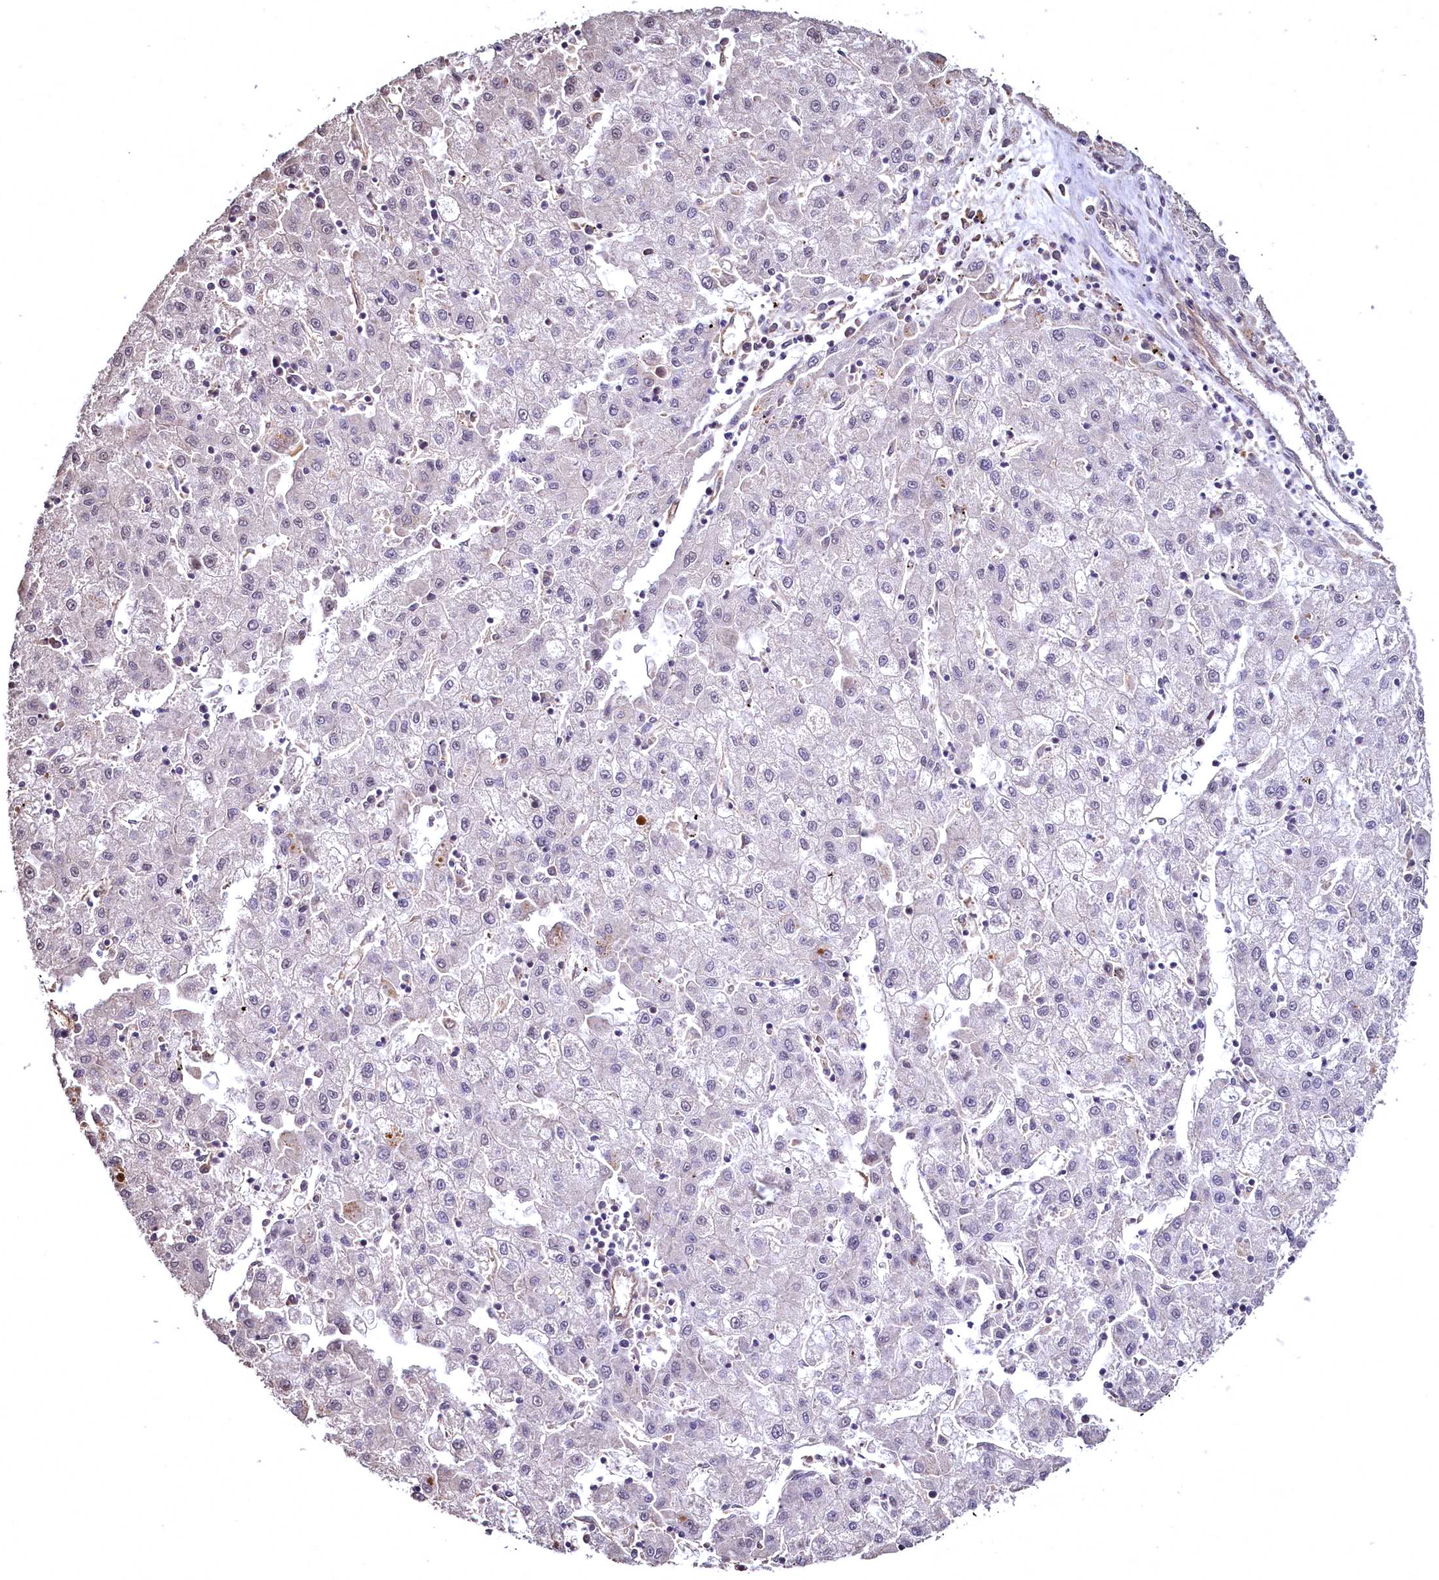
{"staining": {"intensity": "negative", "quantity": "none", "location": "none"}, "tissue": "liver cancer", "cell_type": "Tumor cells", "image_type": "cancer", "snomed": [{"axis": "morphology", "description": "Carcinoma, Hepatocellular, NOS"}, {"axis": "topography", "description": "Liver"}], "caption": "IHC histopathology image of human liver hepatocellular carcinoma stained for a protein (brown), which displays no expression in tumor cells.", "gene": "TBCEL", "patient": {"sex": "male", "age": 72}}